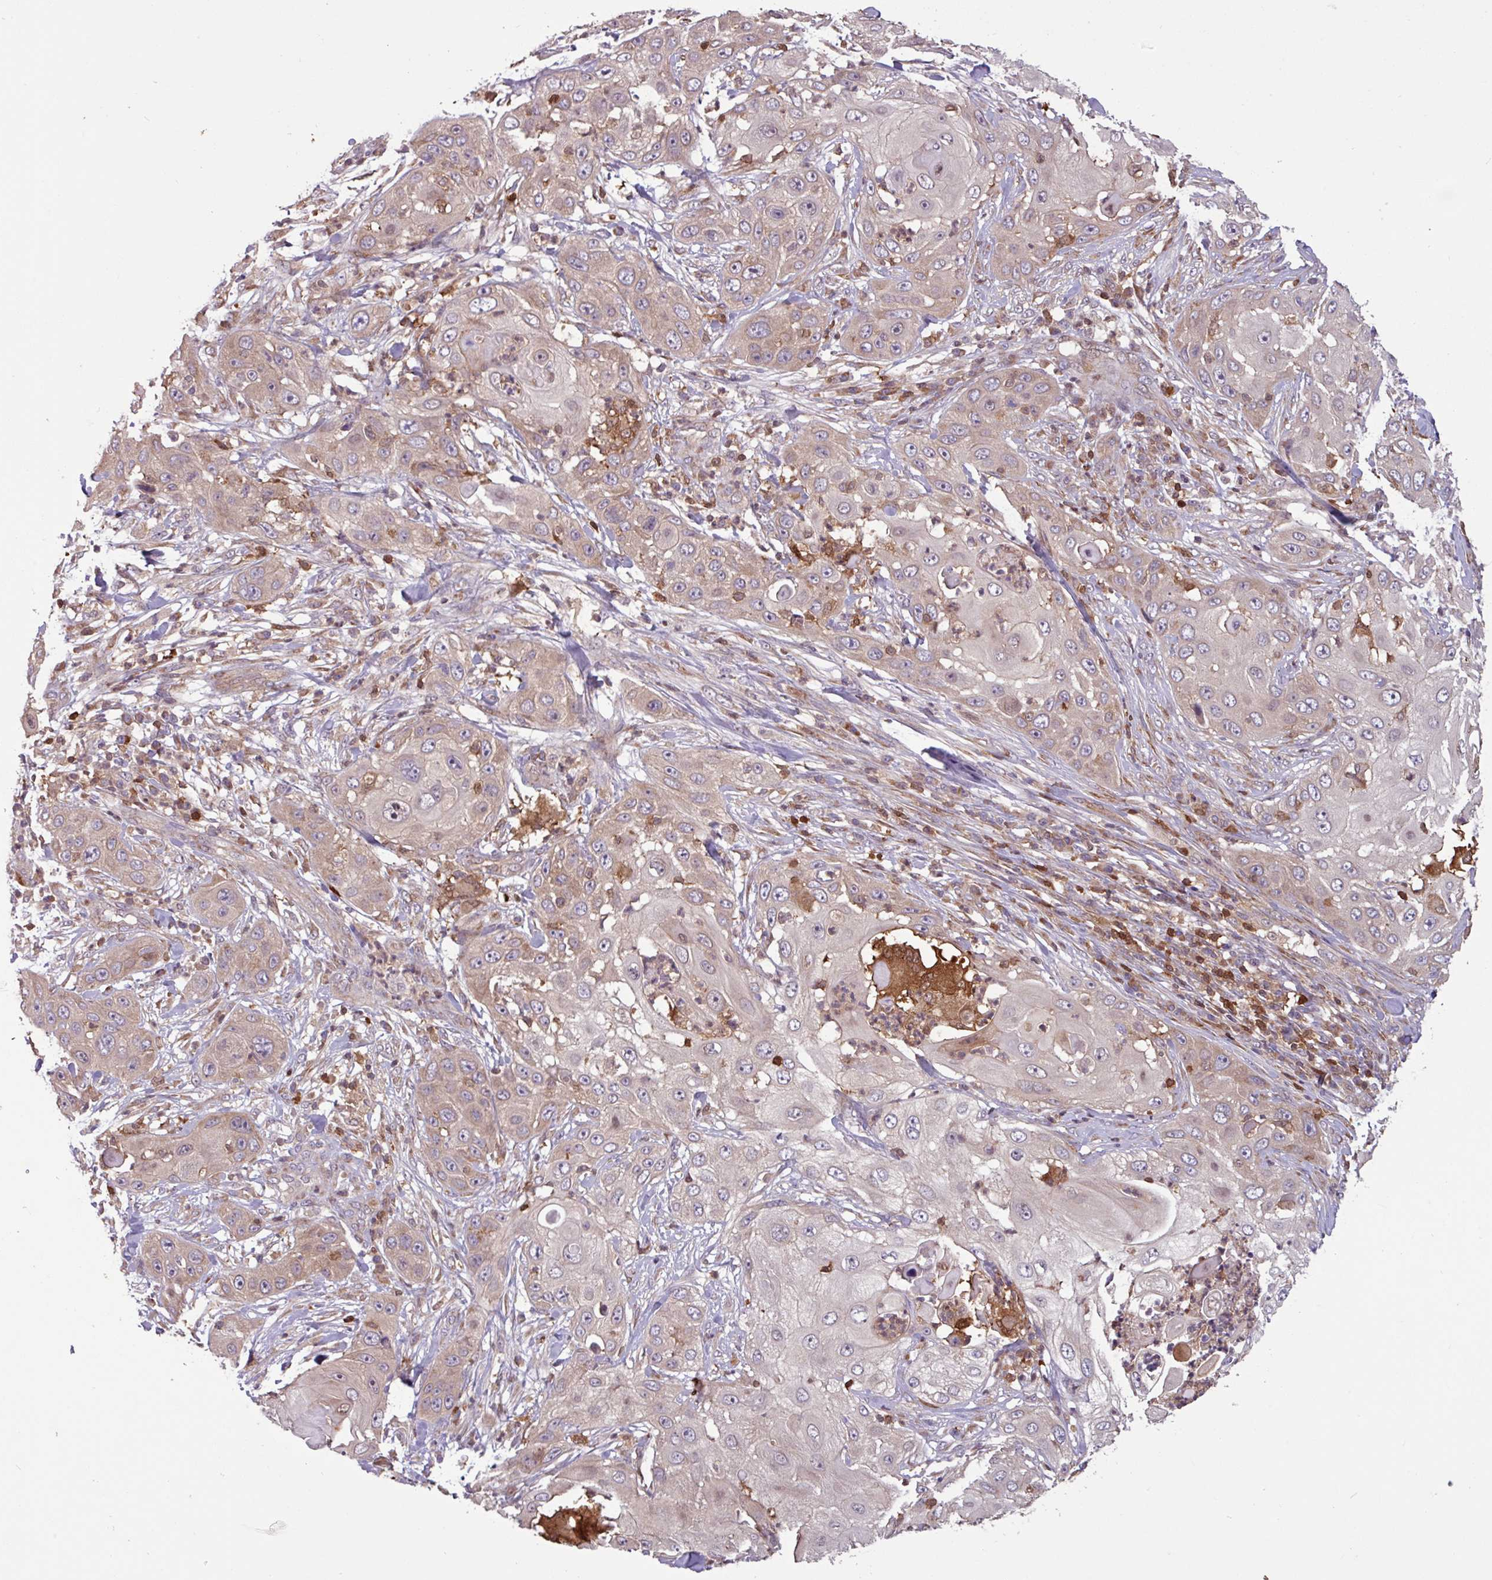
{"staining": {"intensity": "weak", "quantity": "25%-75%", "location": "cytoplasmic/membranous,nuclear"}, "tissue": "skin cancer", "cell_type": "Tumor cells", "image_type": "cancer", "snomed": [{"axis": "morphology", "description": "Squamous cell carcinoma, NOS"}, {"axis": "topography", "description": "Skin"}], "caption": "Tumor cells show low levels of weak cytoplasmic/membranous and nuclear positivity in approximately 25%-75% of cells in human skin cancer.", "gene": "SEC61G", "patient": {"sex": "female", "age": 44}}